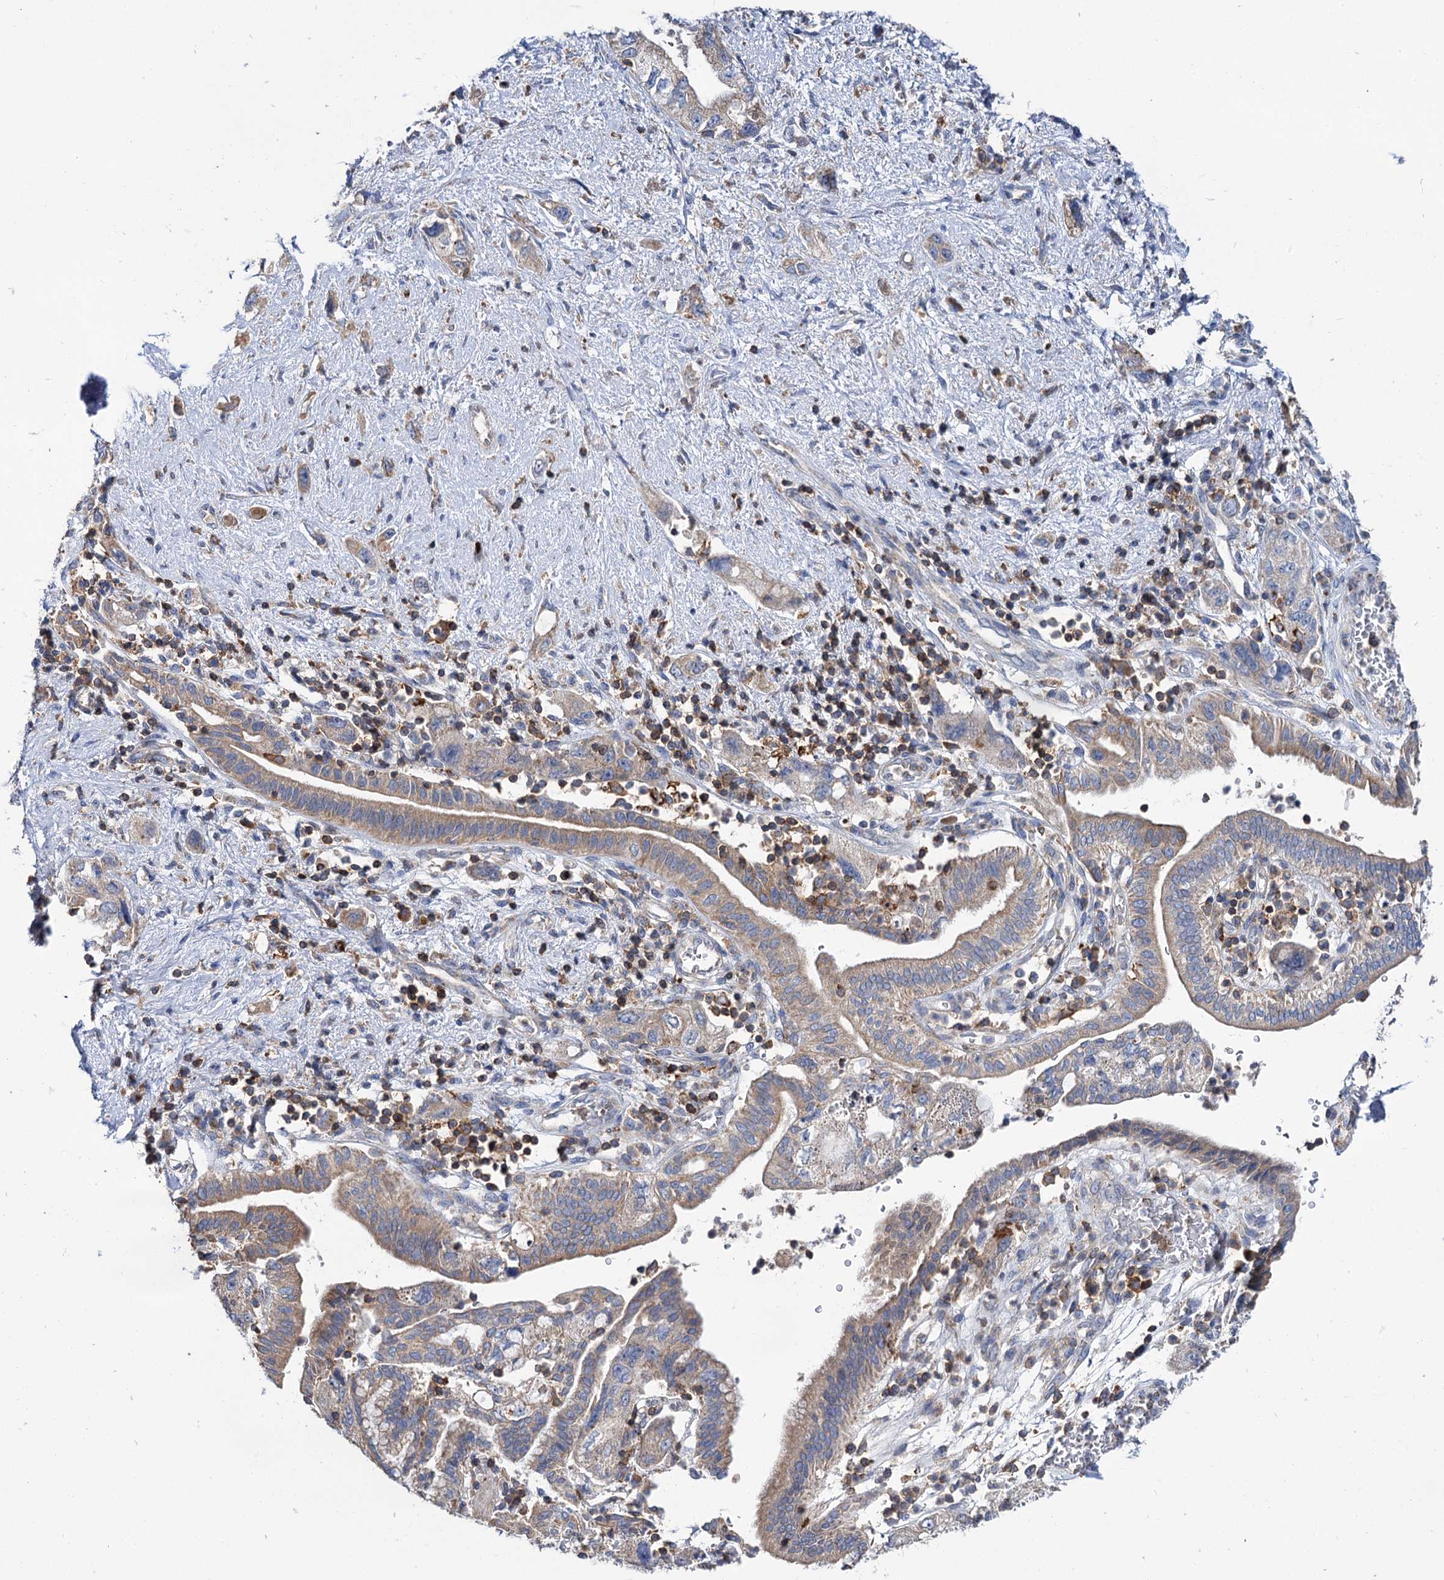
{"staining": {"intensity": "moderate", "quantity": ">75%", "location": "cytoplasmic/membranous"}, "tissue": "pancreatic cancer", "cell_type": "Tumor cells", "image_type": "cancer", "snomed": [{"axis": "morphology", "description": "Adenocarcinoma, NOS"}, {"axis": "topography", "description": "Pancreas"}], "caption": "Pancreatic adenocarcinoma tissue reveals moderate cytoplasmic/membranous positivity in about >75% of tumor cells The staining was performed using DAB (3,3'-diaminobenzidine), with brown indicating positive protein expression. Nuclei are stained blue with hematoxylin.", "gene": "UBASH3B", "patient": {"sex": "female", "age": 73}}